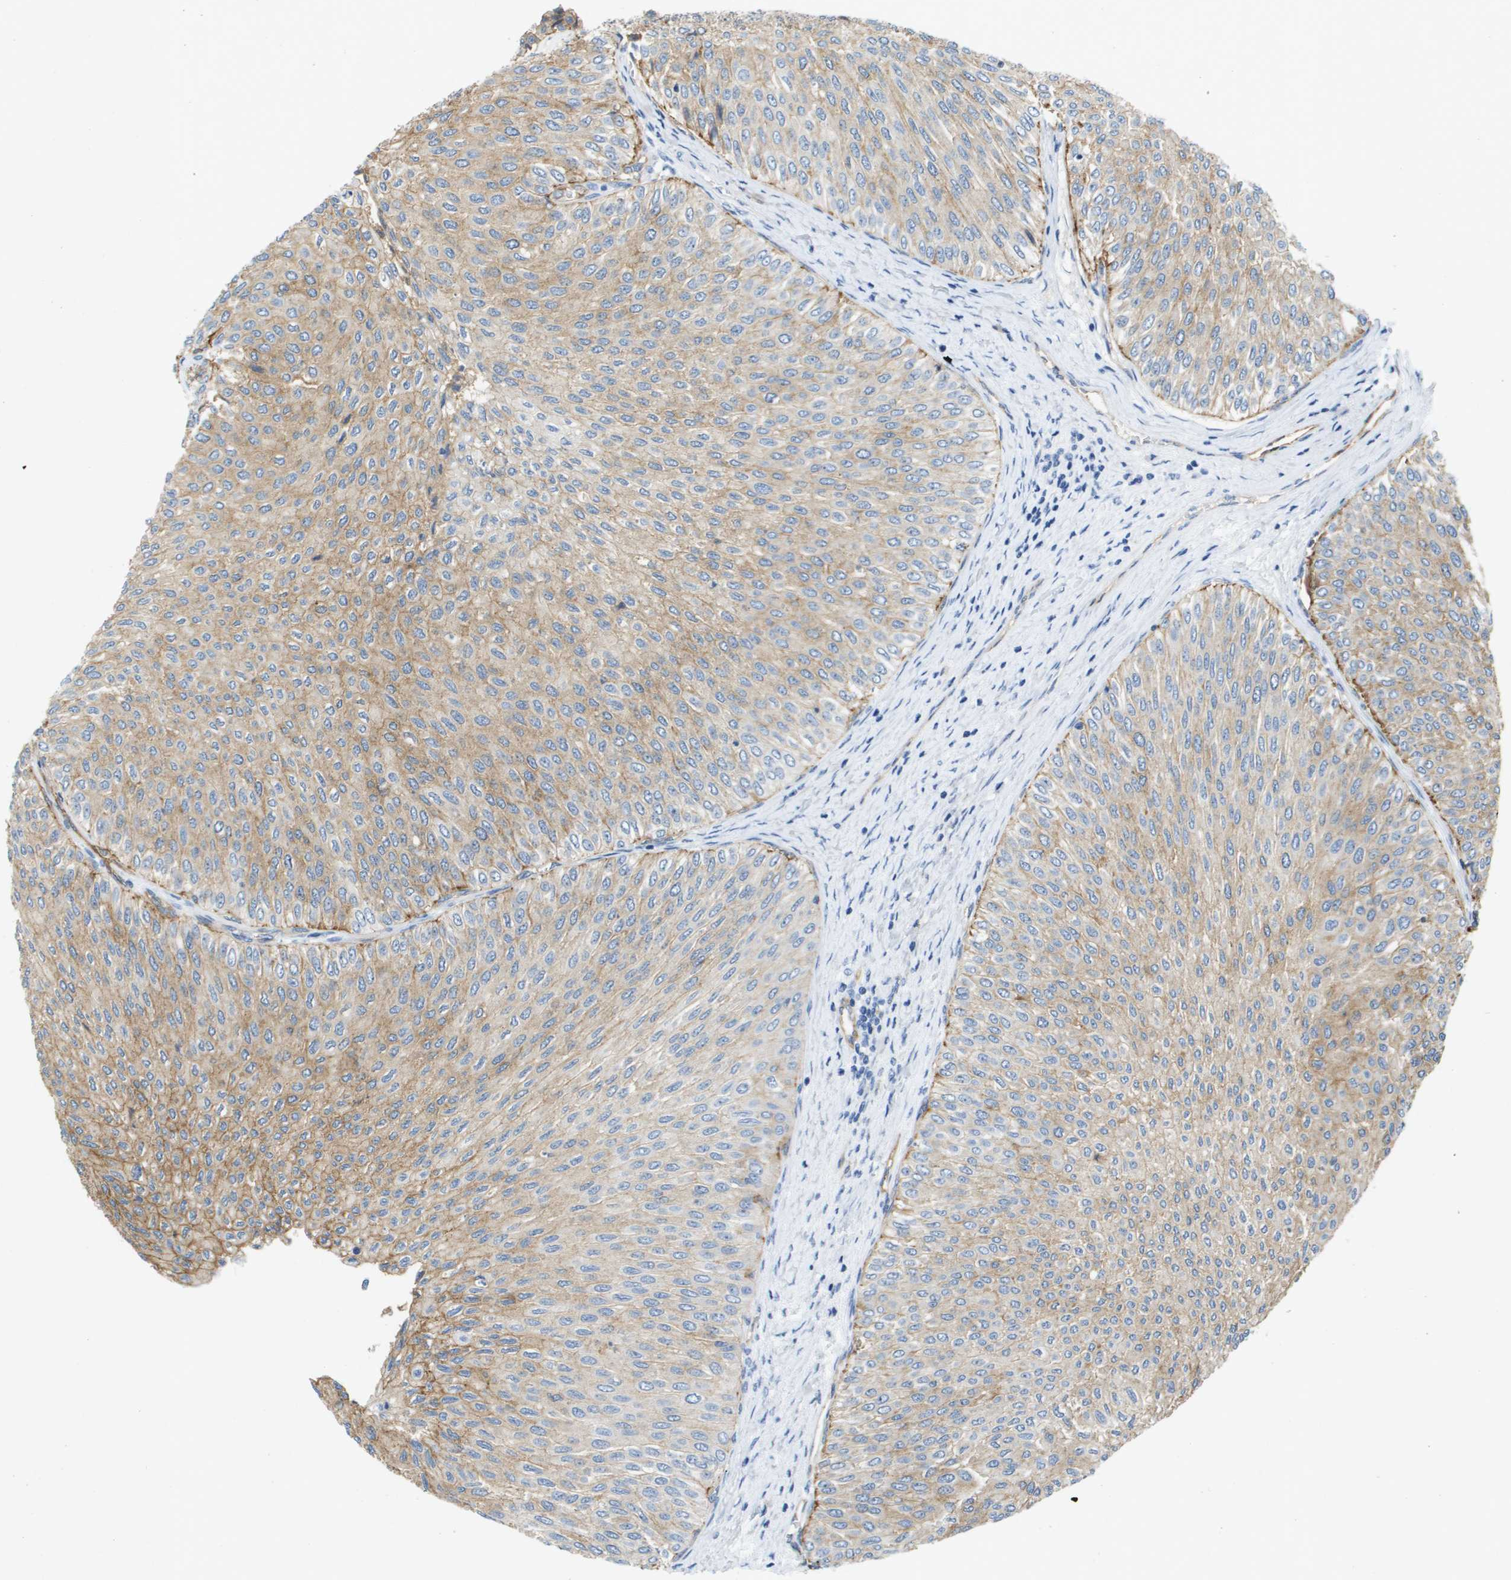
{"staining": {"intensity": "weak", "quantity": ">75%", "location": "cytoplasmic/membranous"}, "tissue": "urothelial cancer", "cell_type": "Tumor cells", "image_type": "cancer", "snomed": [{"axis": "morphology", "description": "Urothelial carcinoma, Low grade"}, {"axis": "topography", "description": "Urinary bladder"}], "caption": "Immunohistochemistry micrograph of neoplastic tissue: urothelial cancer stained using IHC shows low levels of weak protein expression localized specifically in the cytoplasmic/membranous of tumor cells, appearing as a cytoplasmic/membranous brown color.", "gene": "ITGA6", "patient": {"sex": "male", "age": 78}}